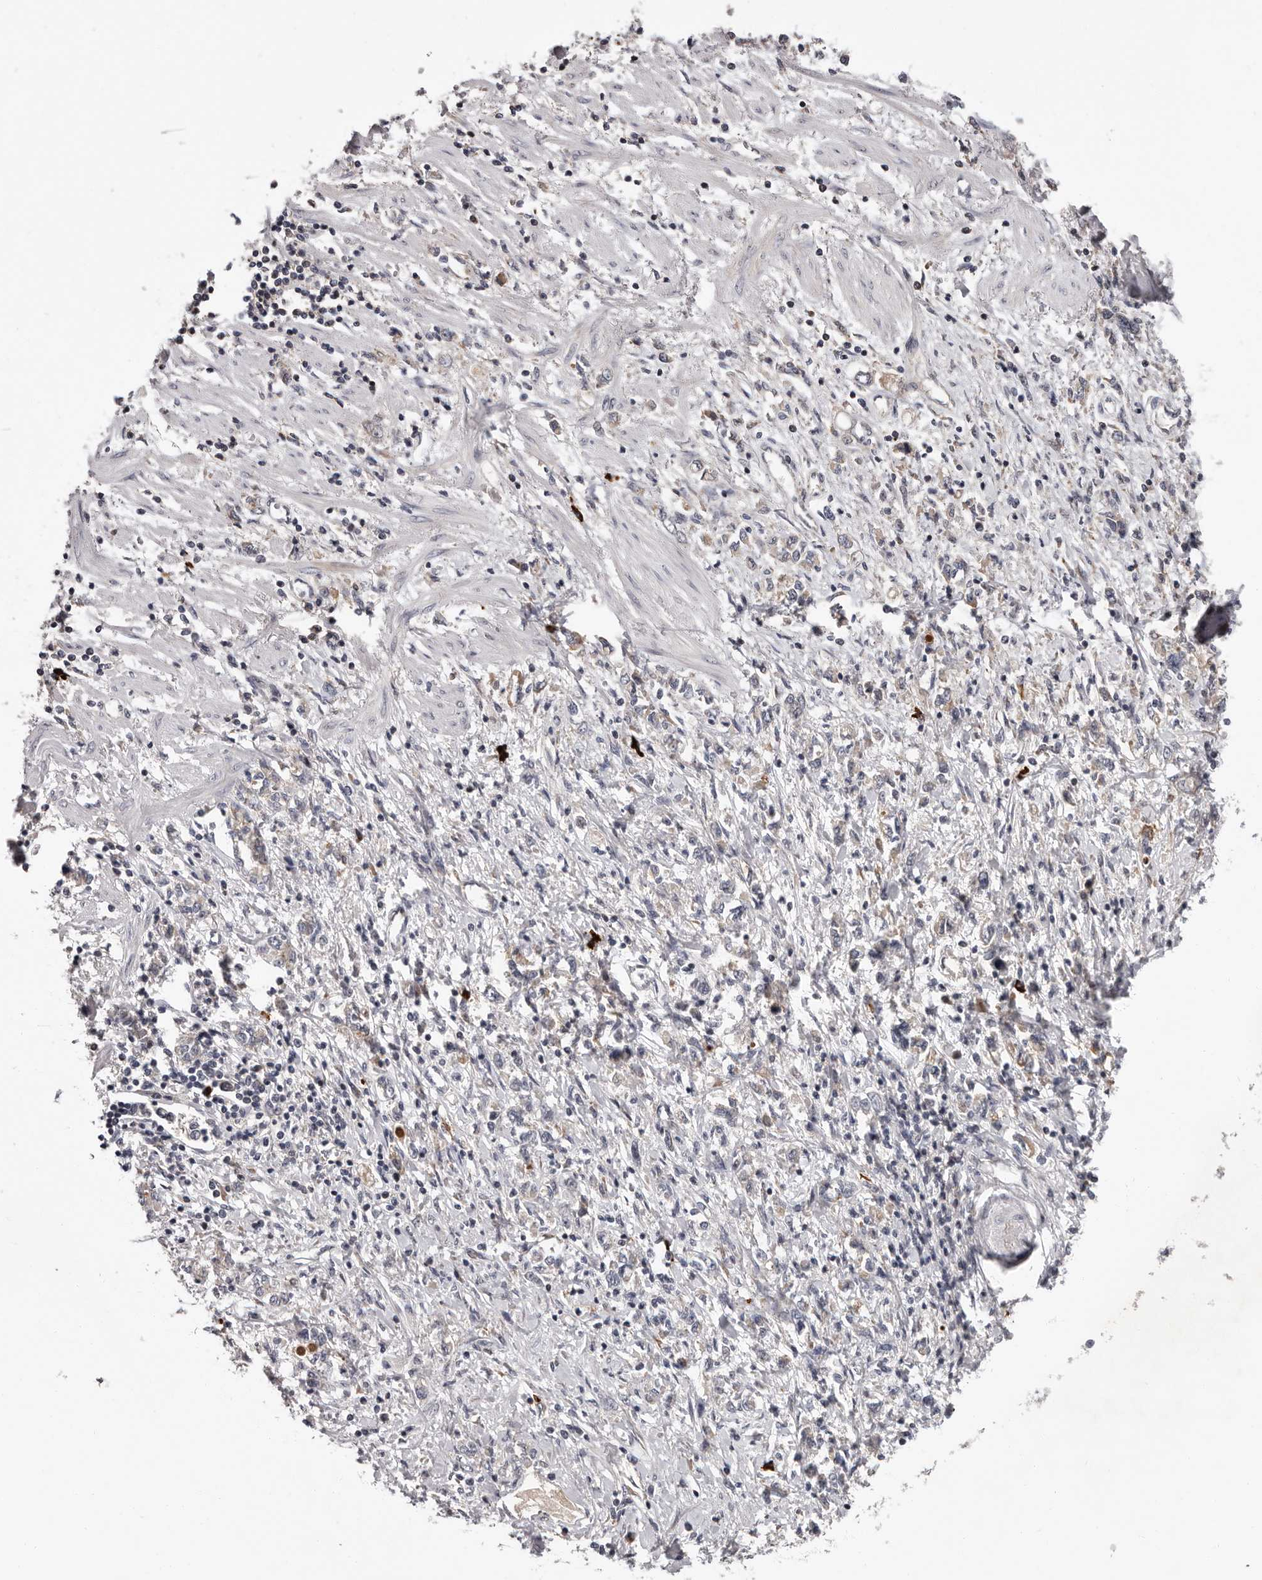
{"staining": {"intensity": "weak", "quantity": "<25%", "location": "cytoplasmic/membranous"}, "tissue": "stomach cancer", "cell_type": "Tumor cells", "image_type": "cancer", "snomed": [{"axis": "morphology", "description": "Adenocarcinoma, NOS"}, {"axis": "topography", "description": "Stomach"}], "caption": "IHC of stomach adenocarcinoma demonstrates no positivity in tumor cells.", "gene": "MED8", "patient": {"sex": "female", "age": 76}}